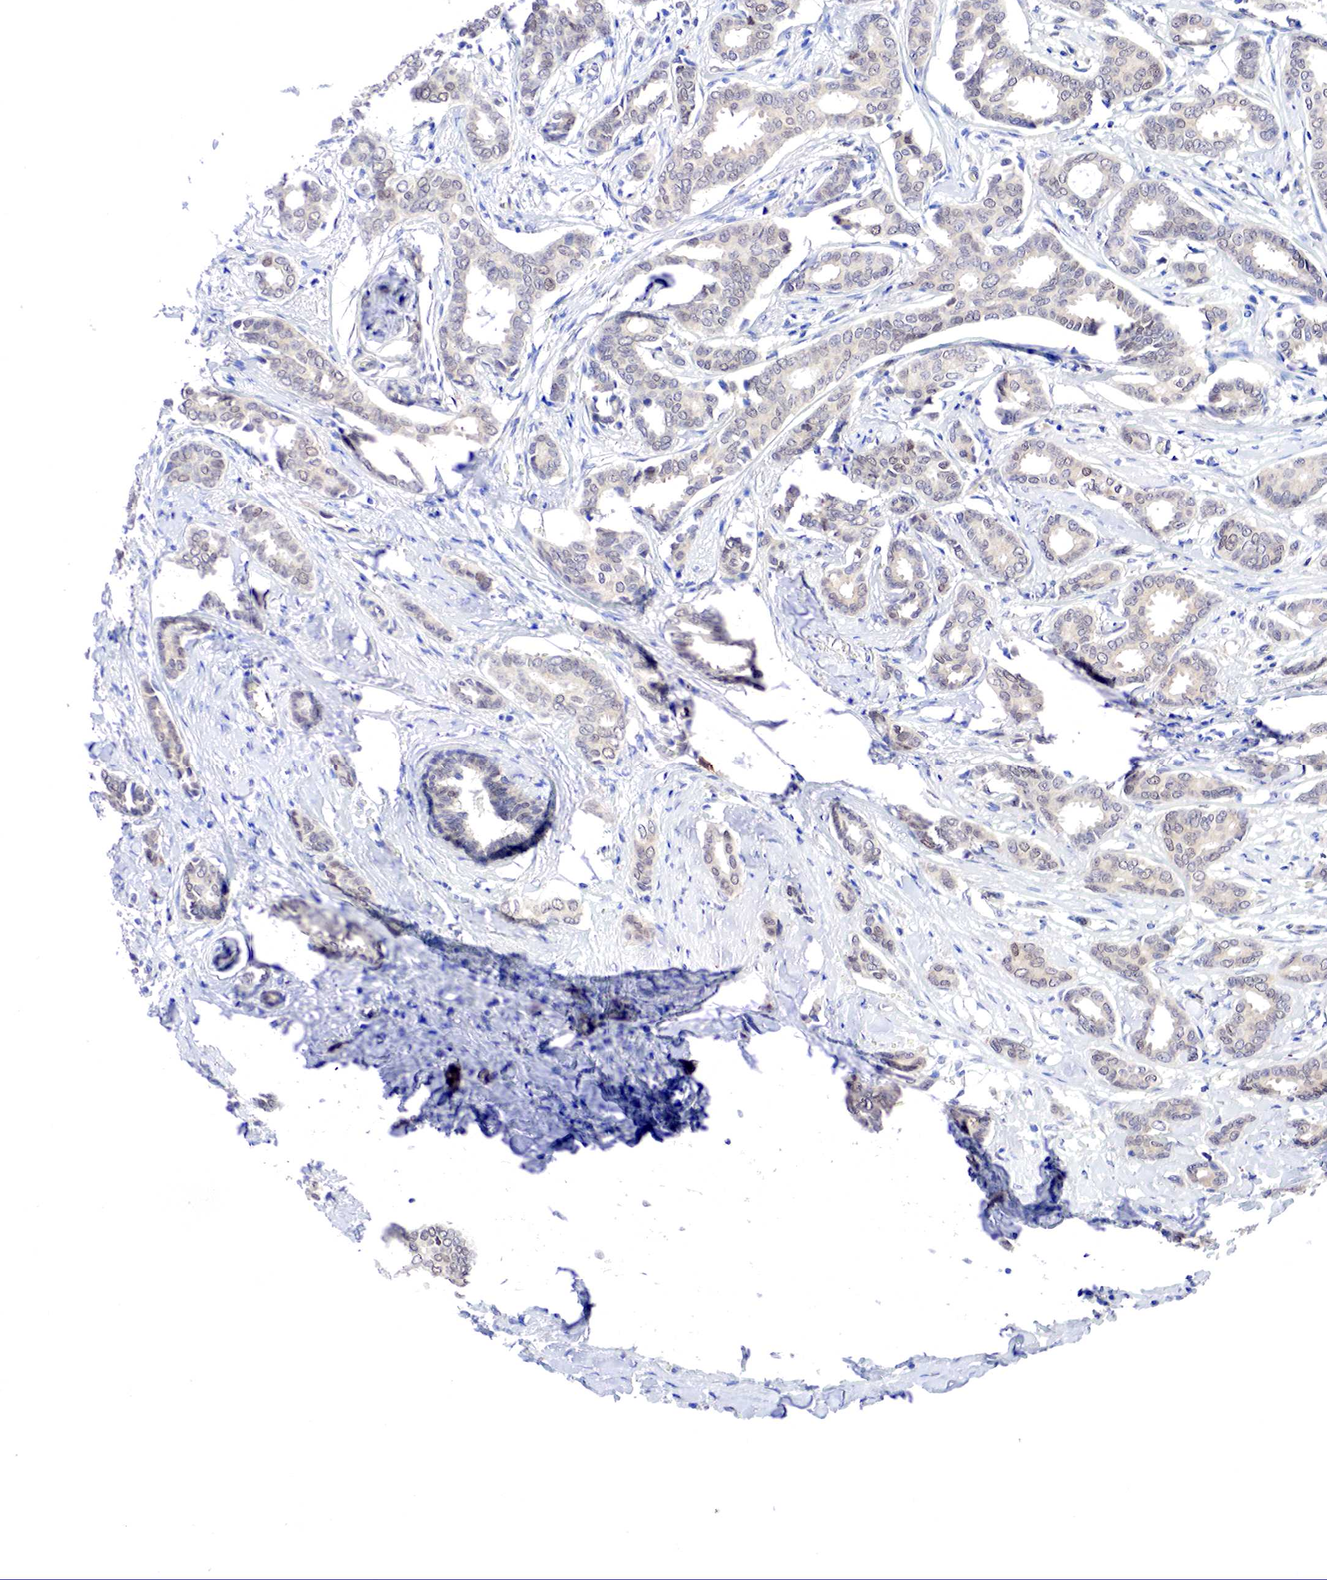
{"staining": {"intensity": "moderate", "quantity": ">75%", "location": "cytoplasmic/membranous,nuclear"}, "tissue": "breast cancer", "cell_type": "Tumor cells", "image_type": "cancer", "snomed": [{"axis": "morphology", "description": "Duct carcinoma"}, {"axis": "topography", "description": "Breast"}], "caption": "Protein staining of breast invasive ductal carcinoma tissue exhibits moderate cytoplasmic/membranous and nuclear staining in approximately >75% of tumor cells.", "gene": "PABIR2", "patient": {"sex": "female", "age": 50}}